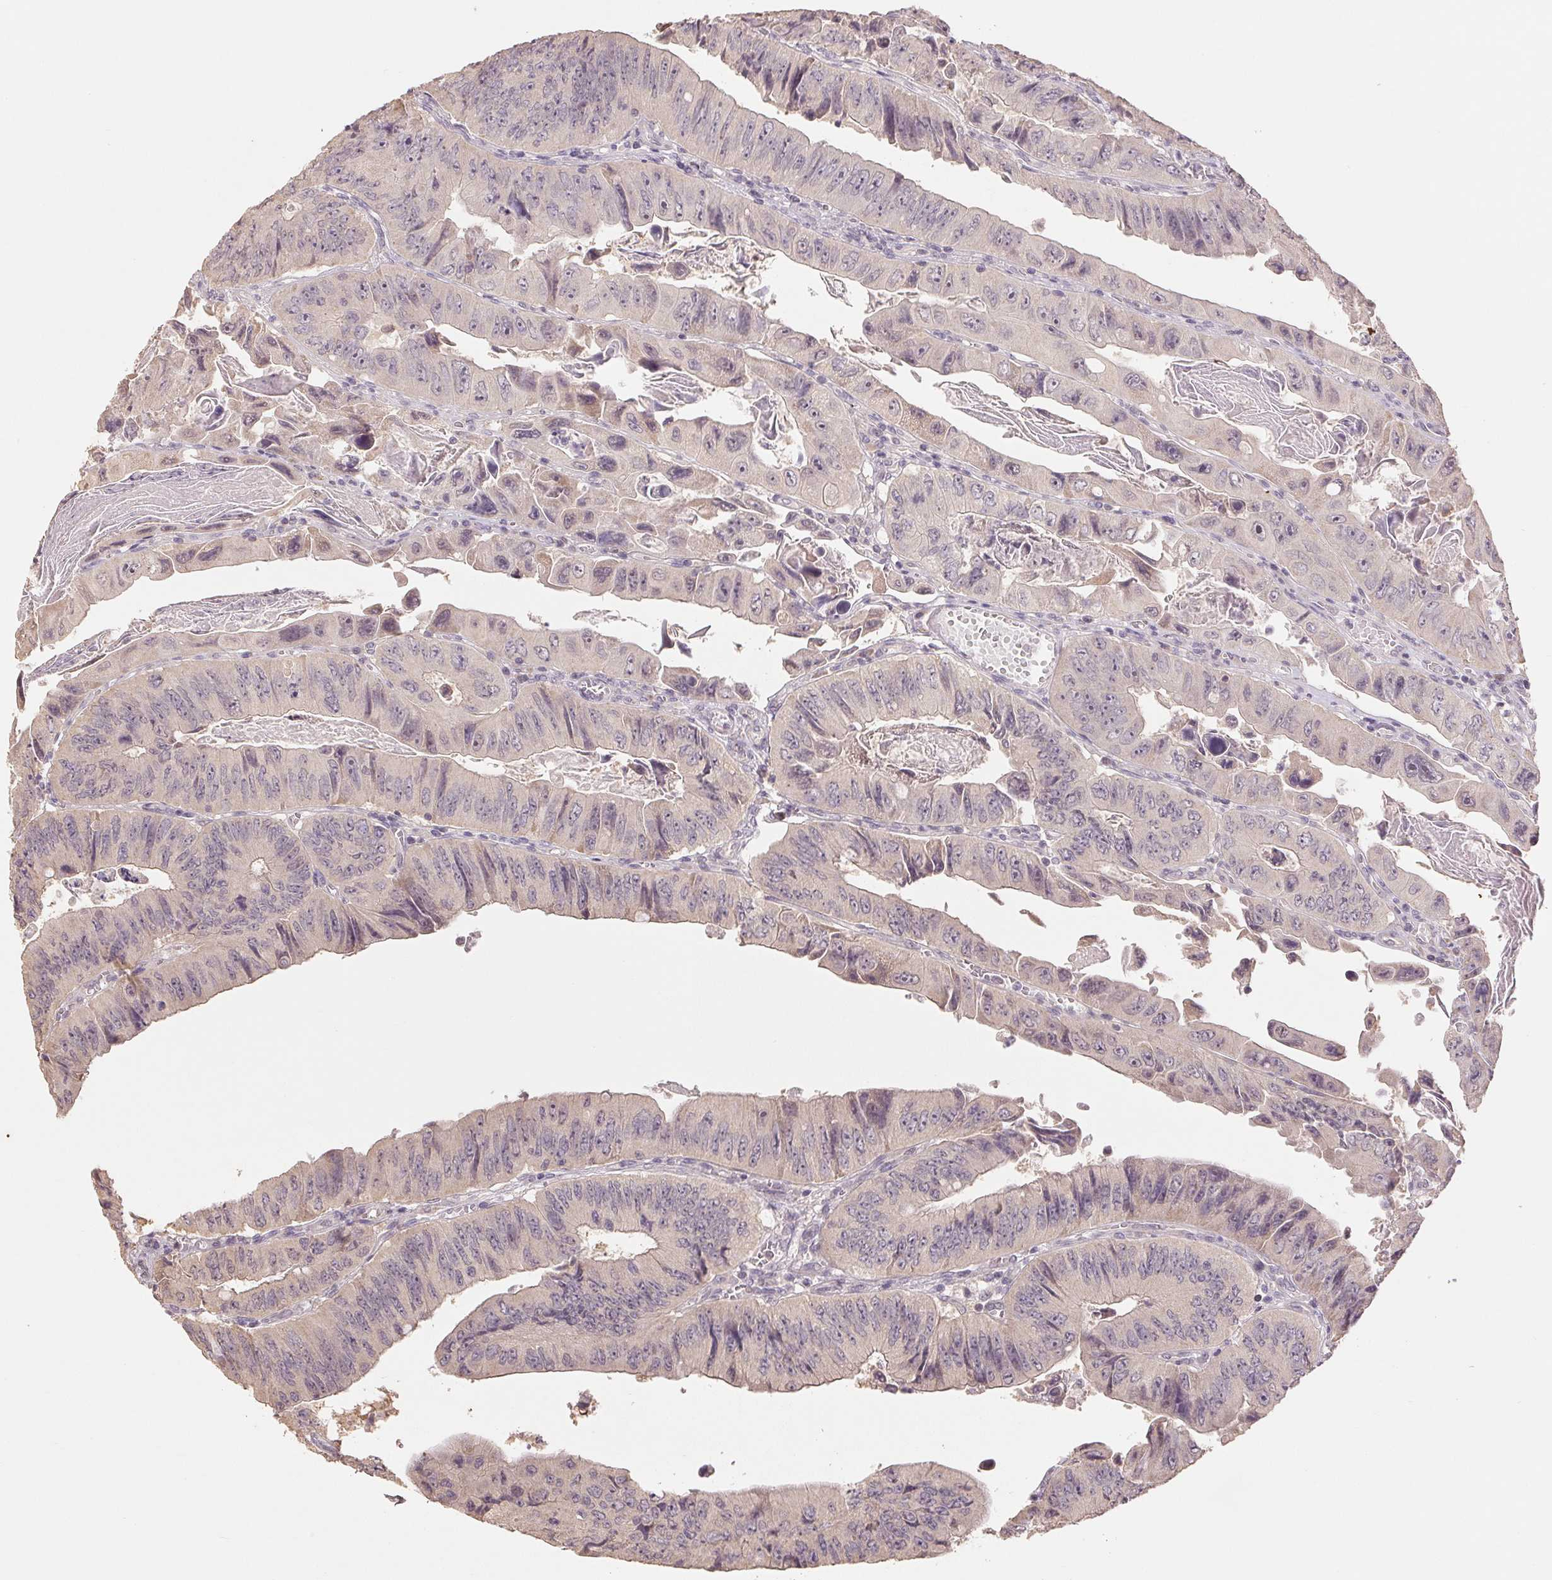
{"staining": {"intensity": "negative", "quantity": "none", "location": "none"}, "tissue": "colorectal cancer", "cell_type": "Tumor cells", "image_type": "cancer", "snomed": [{"axis": "morphology", "description": "Adenocarcinoma, NOS"}, {"axis": "topography", "description": "Colon"}], "caption": "A high-resolution micrograph shows immunohistochemistry (IHC) staining of adenocarcinoma (colorectal), which shows no significant positivity in tumor cells.", "gene": "COX14", "patient": {"sex": "female", "age": 84}}